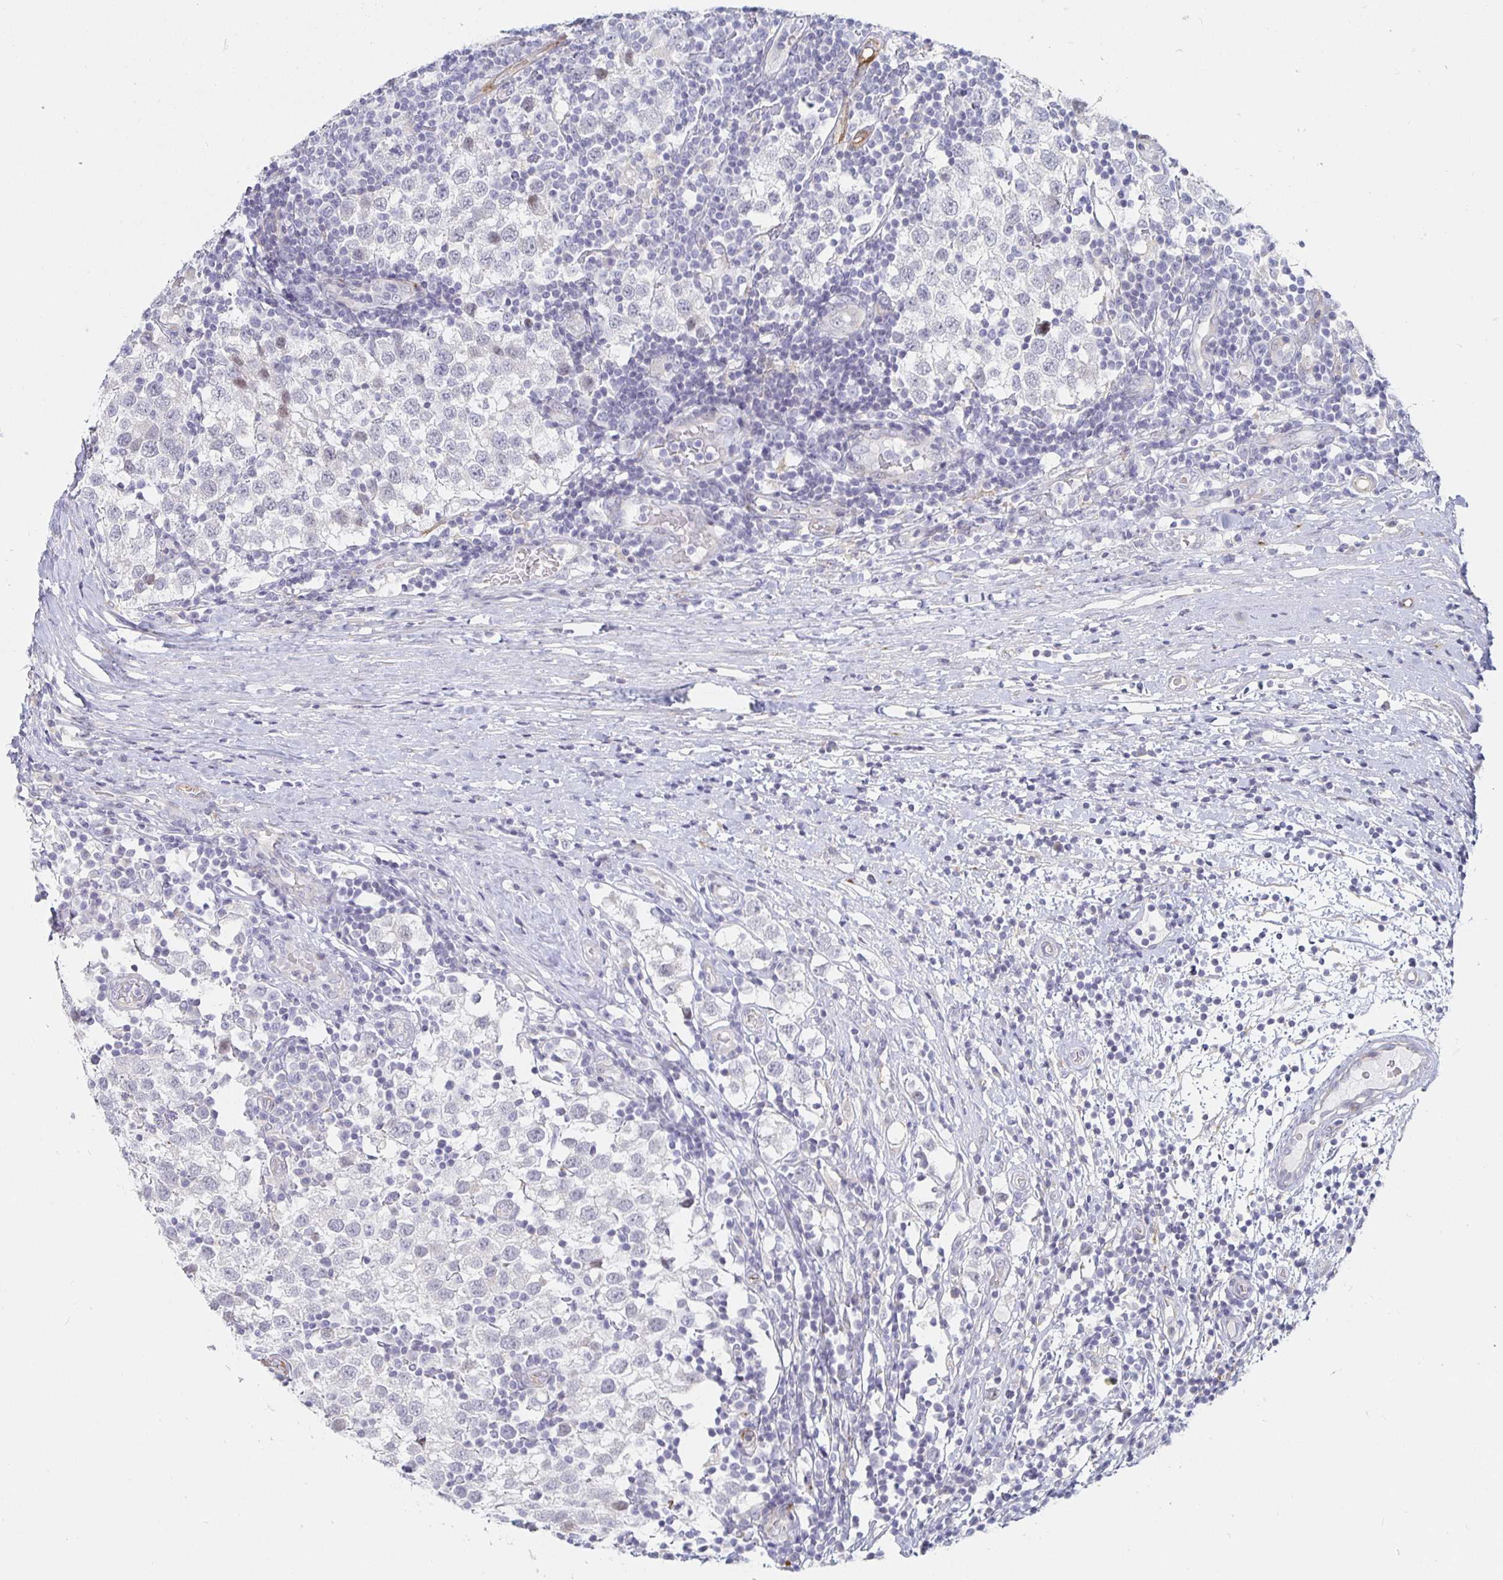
{"staining": {"intensity": "moderate", "quantity": "<25%", "location": "nuclear"}, "tissue": "testis cancer", "cell_type": "Tumor cells", "image_type": "cancer", "snomed": [{"axis": "morphology", "description": "Seminoma, NOS"}, {"axis": "topography", "description": "Testis"}], "caption": "The image reveals a brown stain indicating the presence of a protein in the nuclear of tumor cells in testis cancer.", "gene": "S100G", "patient": {"sex": "male", "age": 34}}